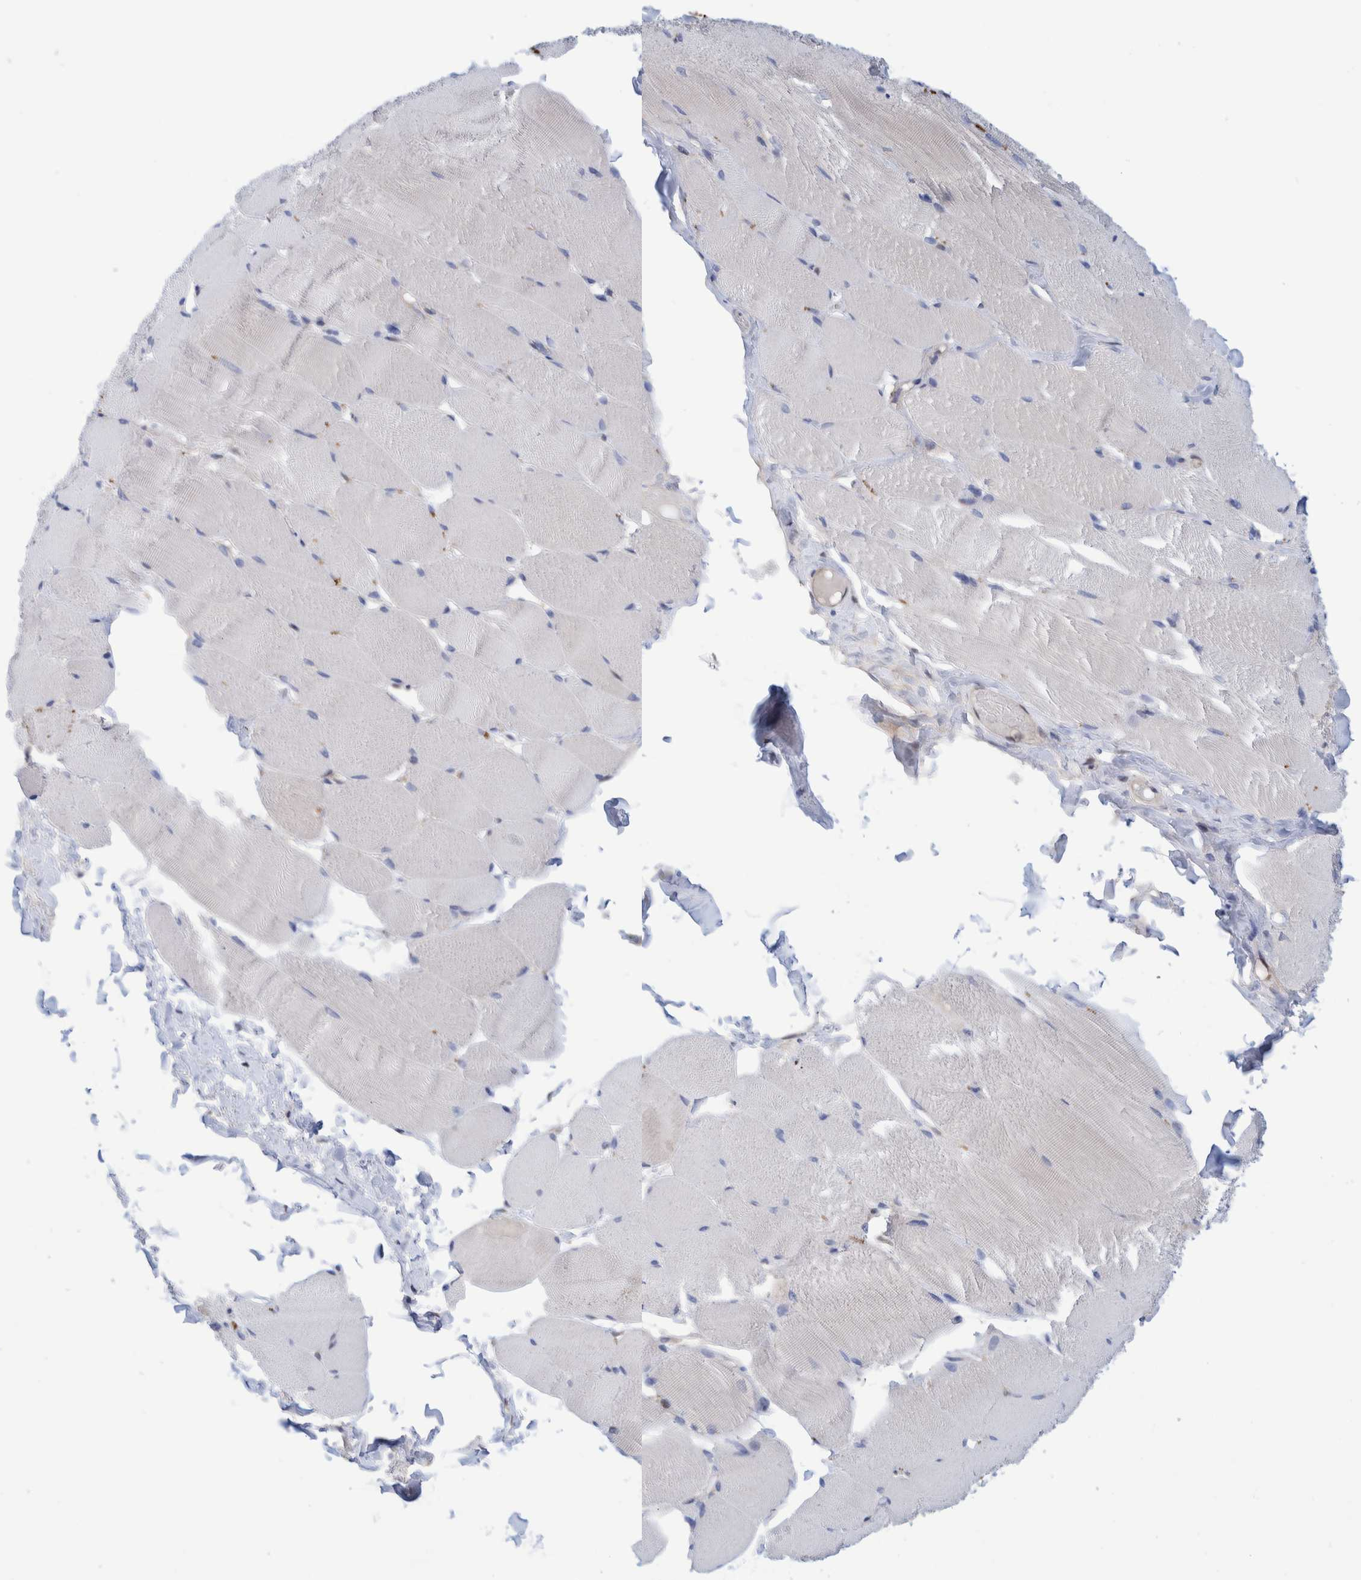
{"staining": {"intensity": "weak", "quantity": "25%-75%", "location": "cytoplasmic/membranous"}, "tissue": "skeletal muscle", "cell_type": "Myocytes", "image_type": "normal", "snomed": [{"axis": "morphology", "description": "Normal tissue, NOS"}, {"axis": "topography", "description": "Skin"}, {"axis": "topography", "description": "Skeletal muscle"}], "caption": "This histopathology image demonstrates immunohistochemistry staining of normal human skeletal muscle, with low weak cytoplasmic/membranous expression in about 25%-75% of myocytes.", "gene": "PFAS", "patient": {"sex": "male", "age": 83}}